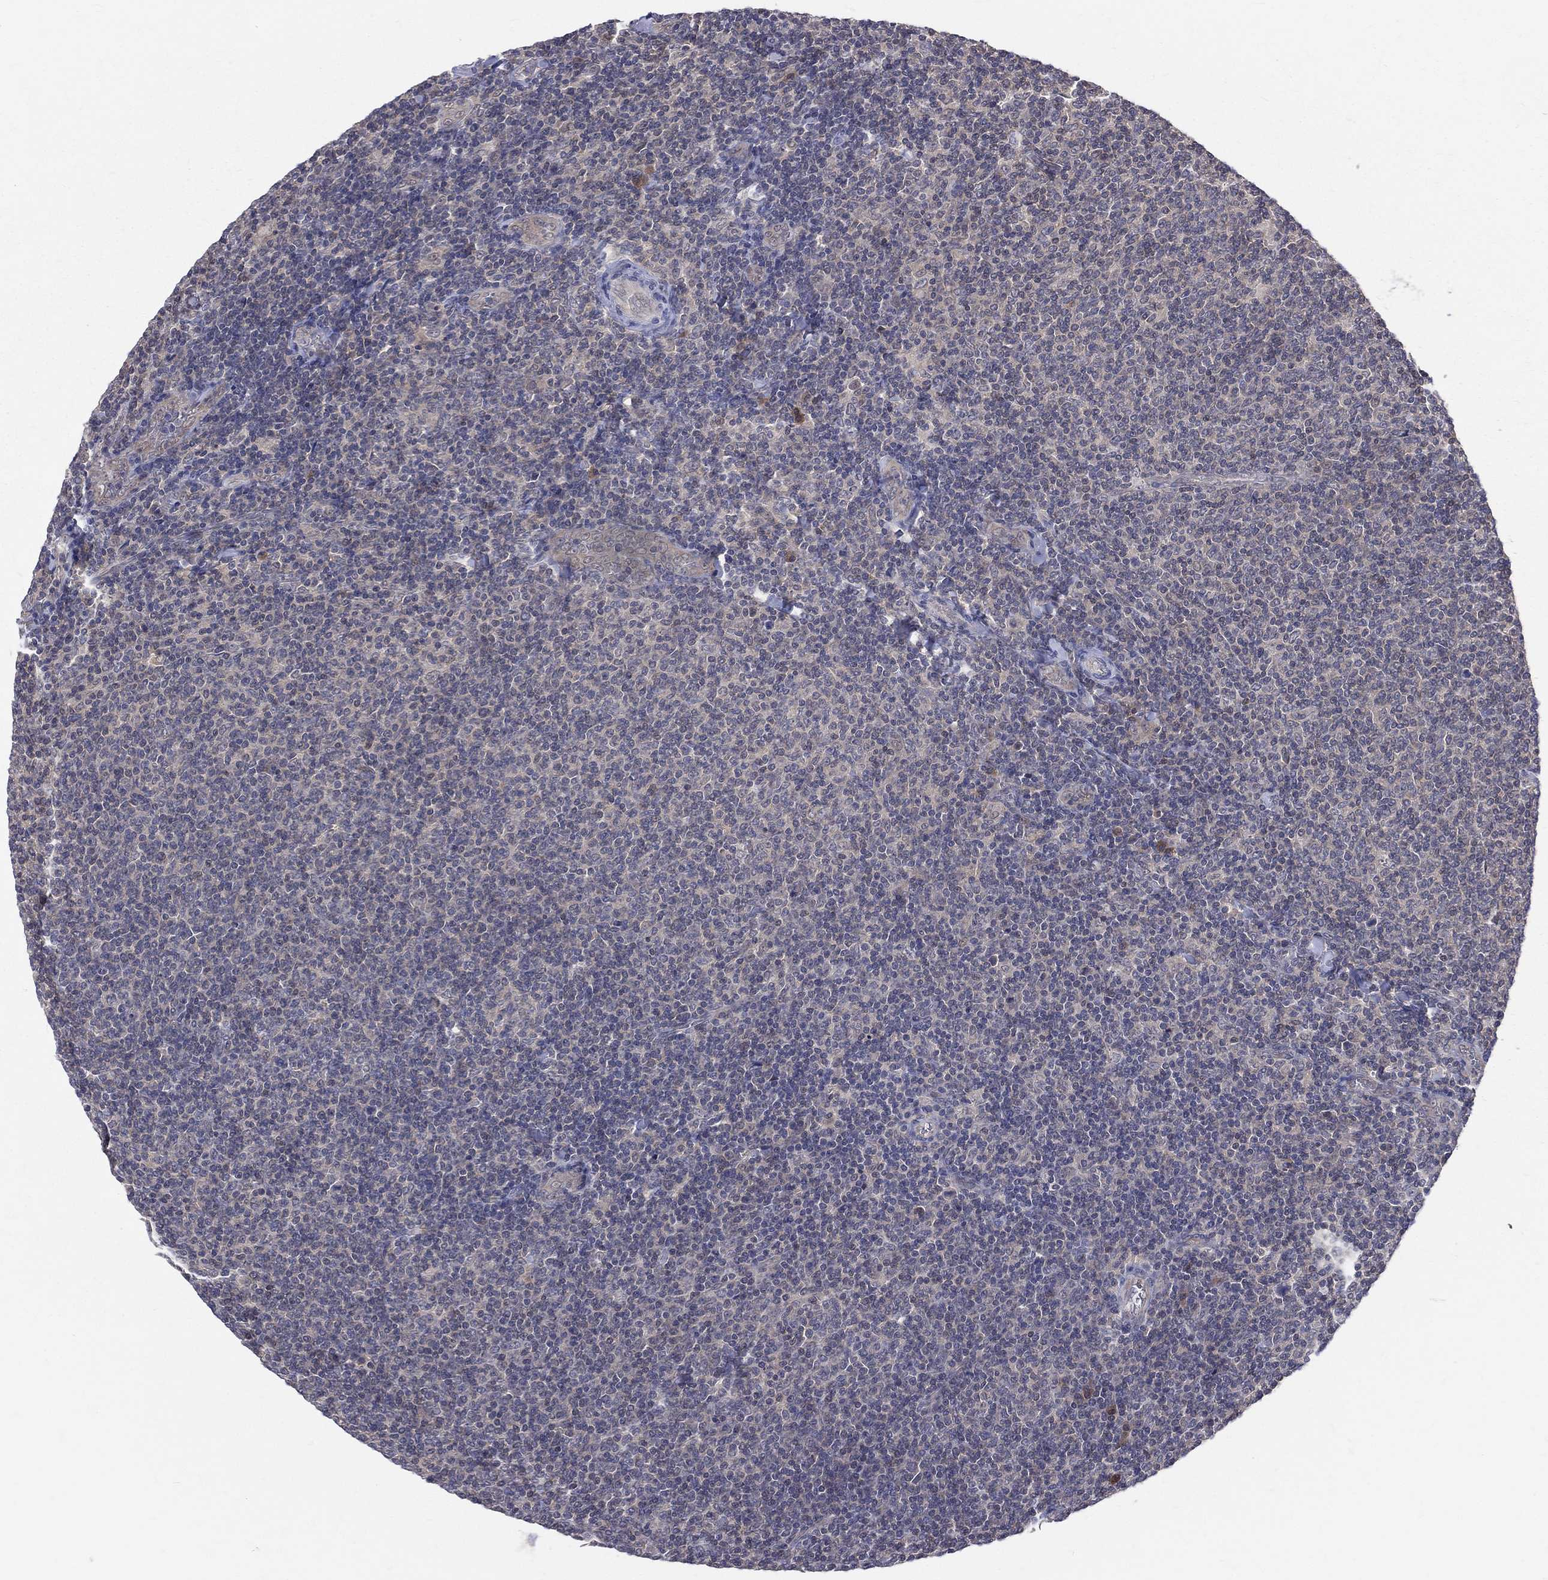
{"staining": {"intensity": "negative", "quantity": "none", "location": "none"}, "tissue": "lymphoma", "cell_type": "Tumor cells", "image_type": "cancer", "snomed": [{"axis": "morphology", "description": "Malignant lymphoma, non-Hodgkin's type, Low grade"}, {"axis": "topography", "description": "Lymph node"}], "caption": "The IHC image has no significant expression in tumor cells of low-grade malignant lymphoma, non-Hodgkin's type tissue.", "gene": "DLG4", "patient": {"sex": "male", "age": 52}}